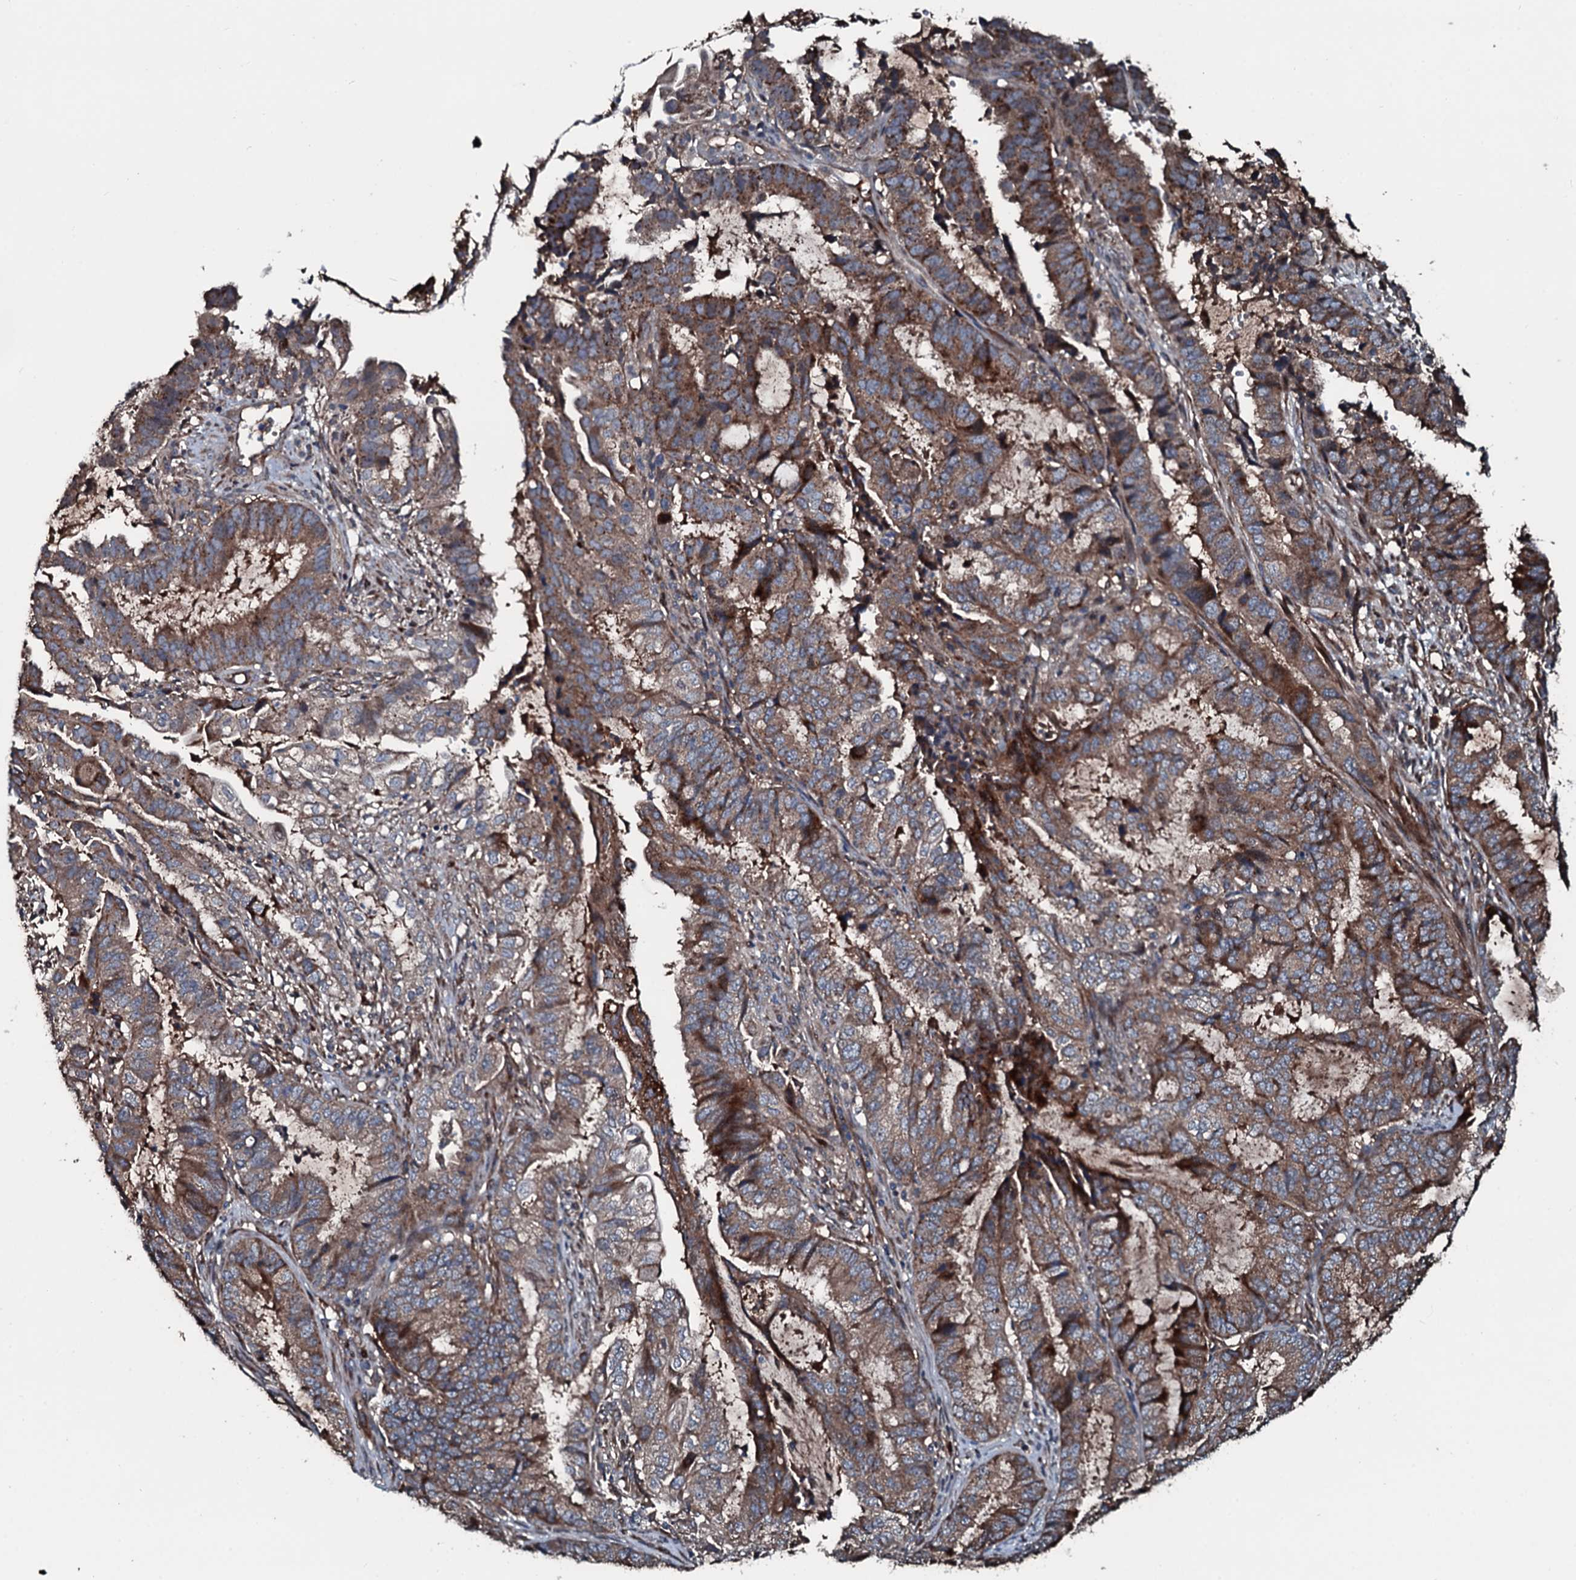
{"staining": {"intensity": "moderate", "quantity": "25%-75%", "location": "cytoplasmic/membranous"}, "tissue": "endometrial cancer", "cell_type": "Tumor cells", "image_type": "cancer", "snomed": [{"axis": "morphology", "description": "Adenocarcinoma, NOS"}, {"axis": "topography", "description": "Endometrium"}], "caption": "Endometrial cancer stained with a brown dye demonstrates moderate cytoplasmic/membranous positive positivity in about 25%-75% of tumor cells.", "gene": "AARS1", "patient": {"sex": "female", "age": 51}}